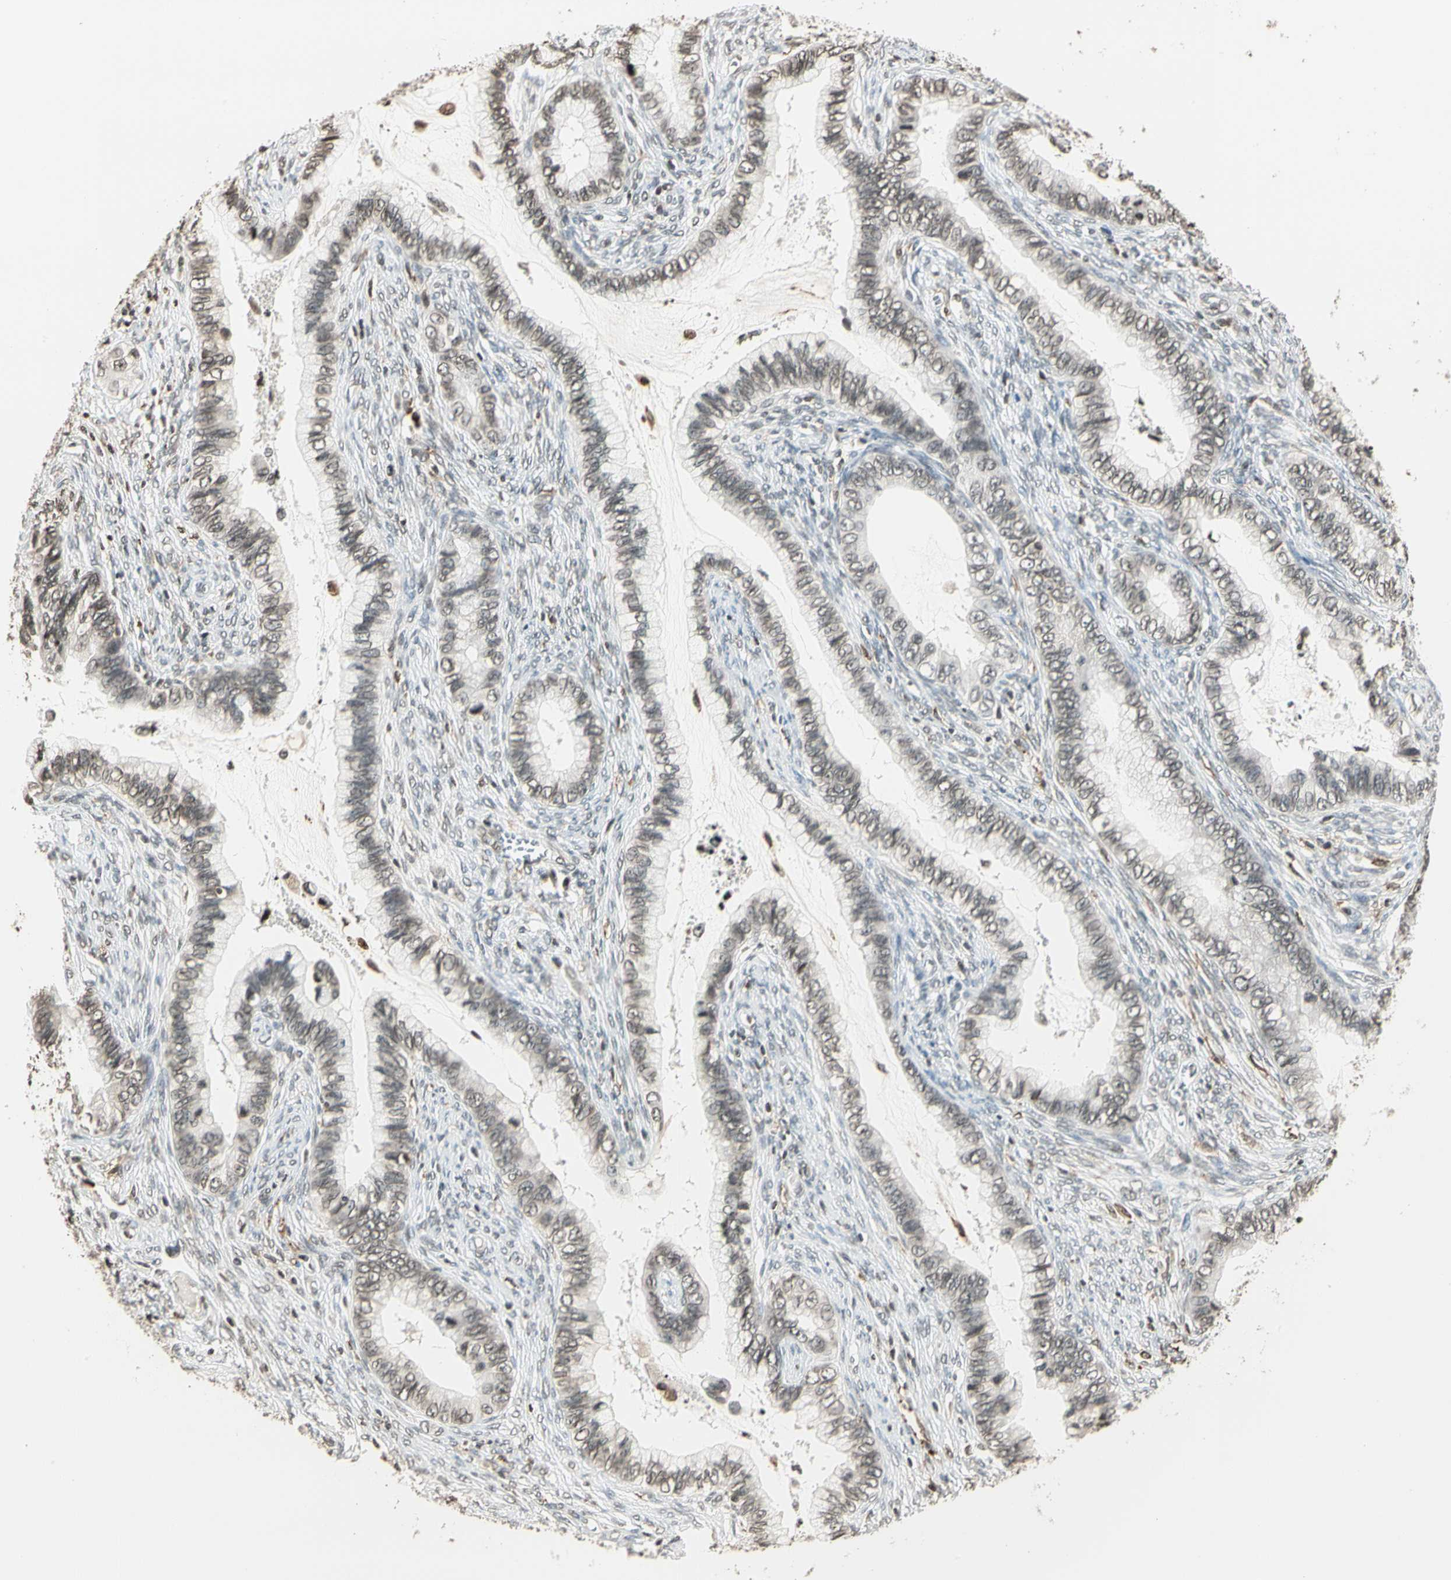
{"staining": {"intensity": "weak", "quantity": ">75%", "location": "nuclear"}, "tissue": "cervical cancer", "cell_type": "Tumor cells", "image_type": "cancer", "snomed": [{"axis": "morphology", "description": "Adenocarcinoma, NOS"}, {"axis": "topography", "description": "Cervix"}], "caption": "Immunohistochemistry (IHC) (DAB) staining of cervical cancer (adenocarcinoma) reveals weak nuclear protein positivity in approximately >75% of tumor cells.", "gene": "FER", "patient": {"sex": "female", "age": 44}}